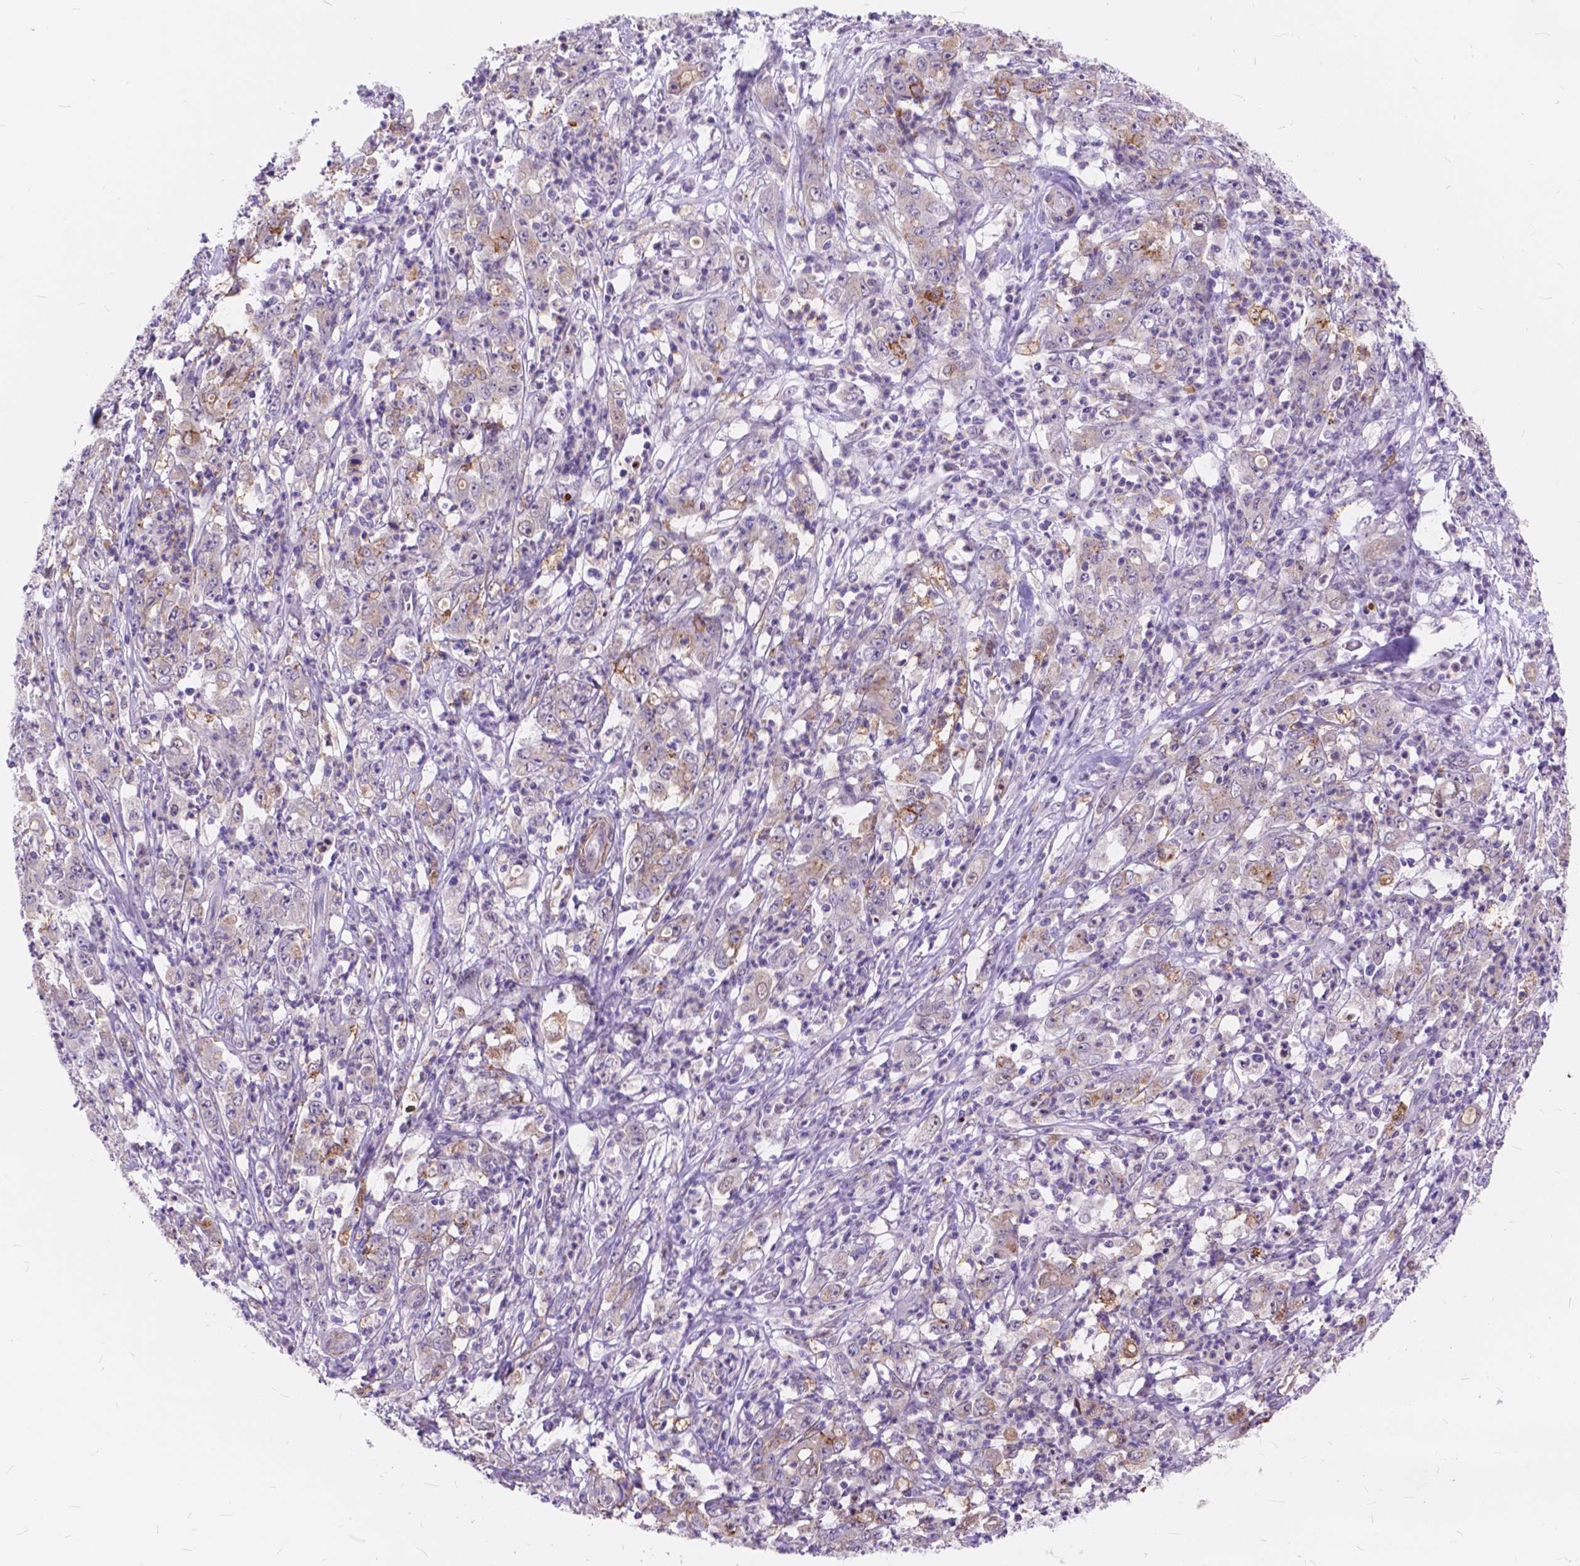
{"staining": {"intensity": "weak", "quantity": ">75%", "location": "cytoplasmic/membranous"}, "tissue": "stomach cancer", "cell_type": "Tumor cells", "image_type": "cancer", "snomed": [{"axis": "morphology", "description": "Adenocarcinoma, NOS"}, {"axis": "topography", "description": "Stomach, lower"}], "caption": "Stomach adenocarcinoma stained with a protein marker demonstrates weak staining in tumor cells.", "gene": "MAN2C1", "patient": {"sex": "female", "age": 71}}